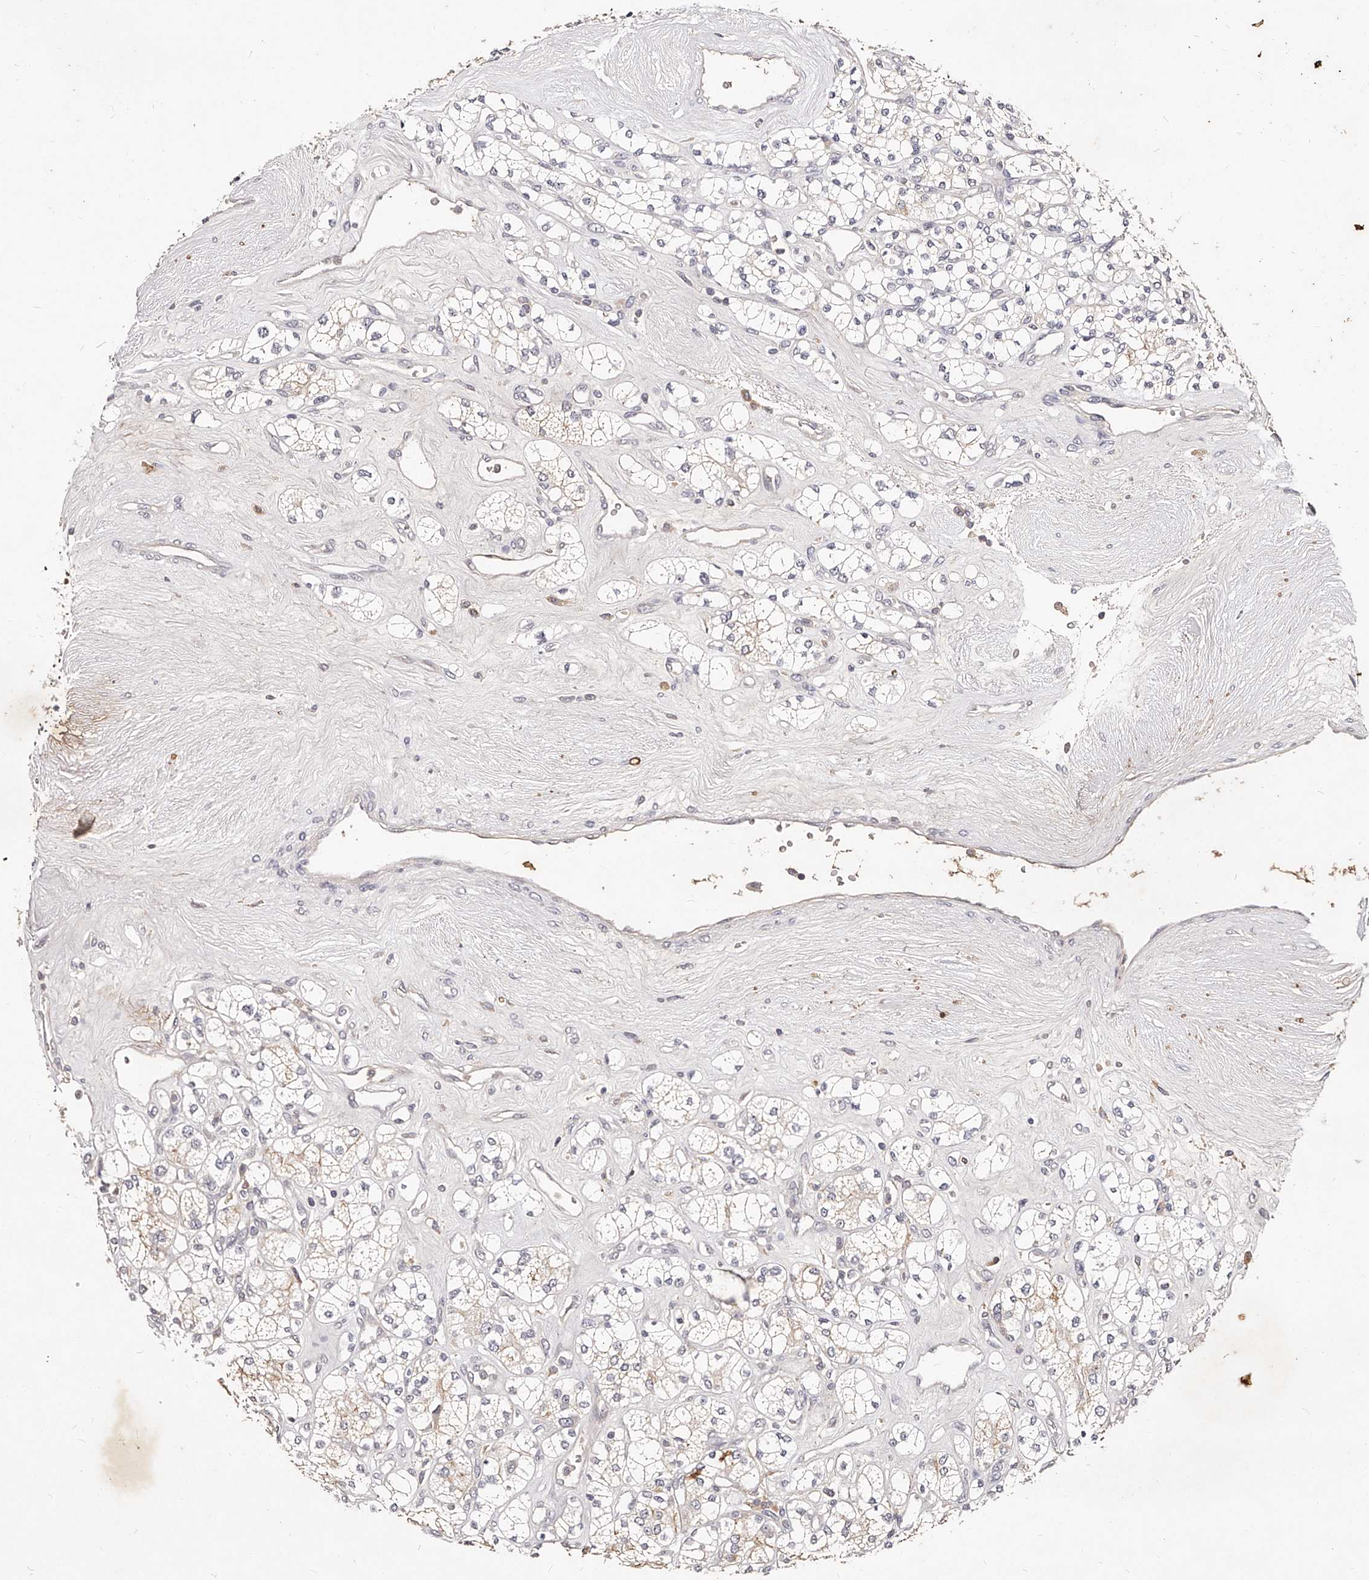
{"staining": {"intensity": "weak", "quantity": "<25%", "location": "cytoplasmic/membranous"}, "tissue": "renal cancer", "cell_type": "Tumor cells", "image_type": "cancer", "snomed": [{"axis": "morphology", "description": "Adenocarcinoma, NOS"}, {"axis": "topography", "description": "Kidney"}], "caption": "There is no significant positivity in tumor cells of renal cancer (adenocarcinoma).", "gene": "PHACTR1", "patient": {"sex": "male", "age": 77}}